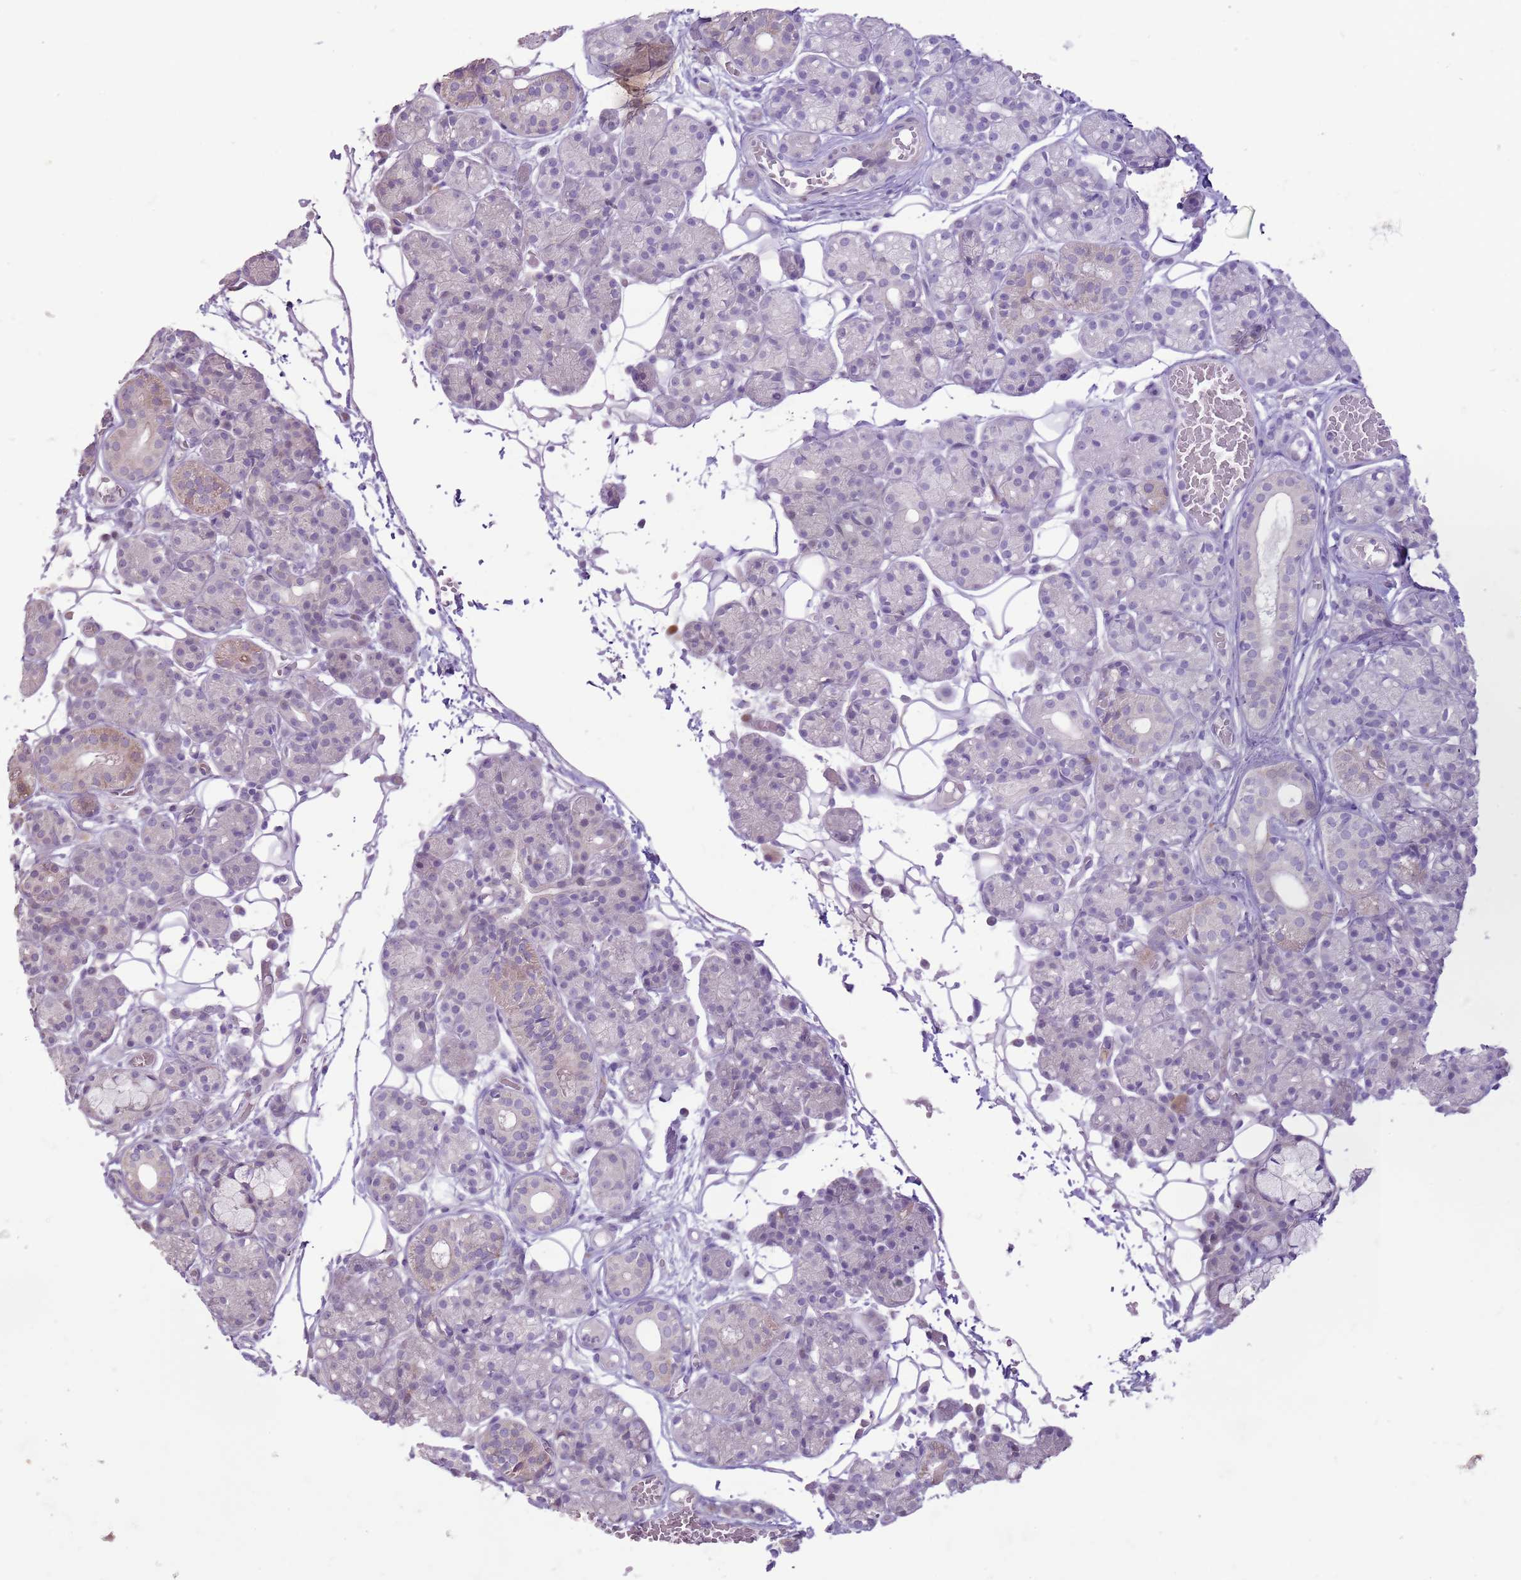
{"staining": {"intensity": "weak", "quantity": "<25%", "location": "cytoplasmic/membranous"}, "tissue": "salivary gland", "cell_type": "Glandular cells", "image_type": "normal", "snomed": [{"axis": "morphology", "description": "Normal tissue, NOS"}, {"axis": "topography", "description": "Salivary gland"}], "caption": "IHC of benign human salivary gland exhibits no staining in glandular cells.", "gene": "GMNN", "patient": {"sex": "male", "age": 63}}